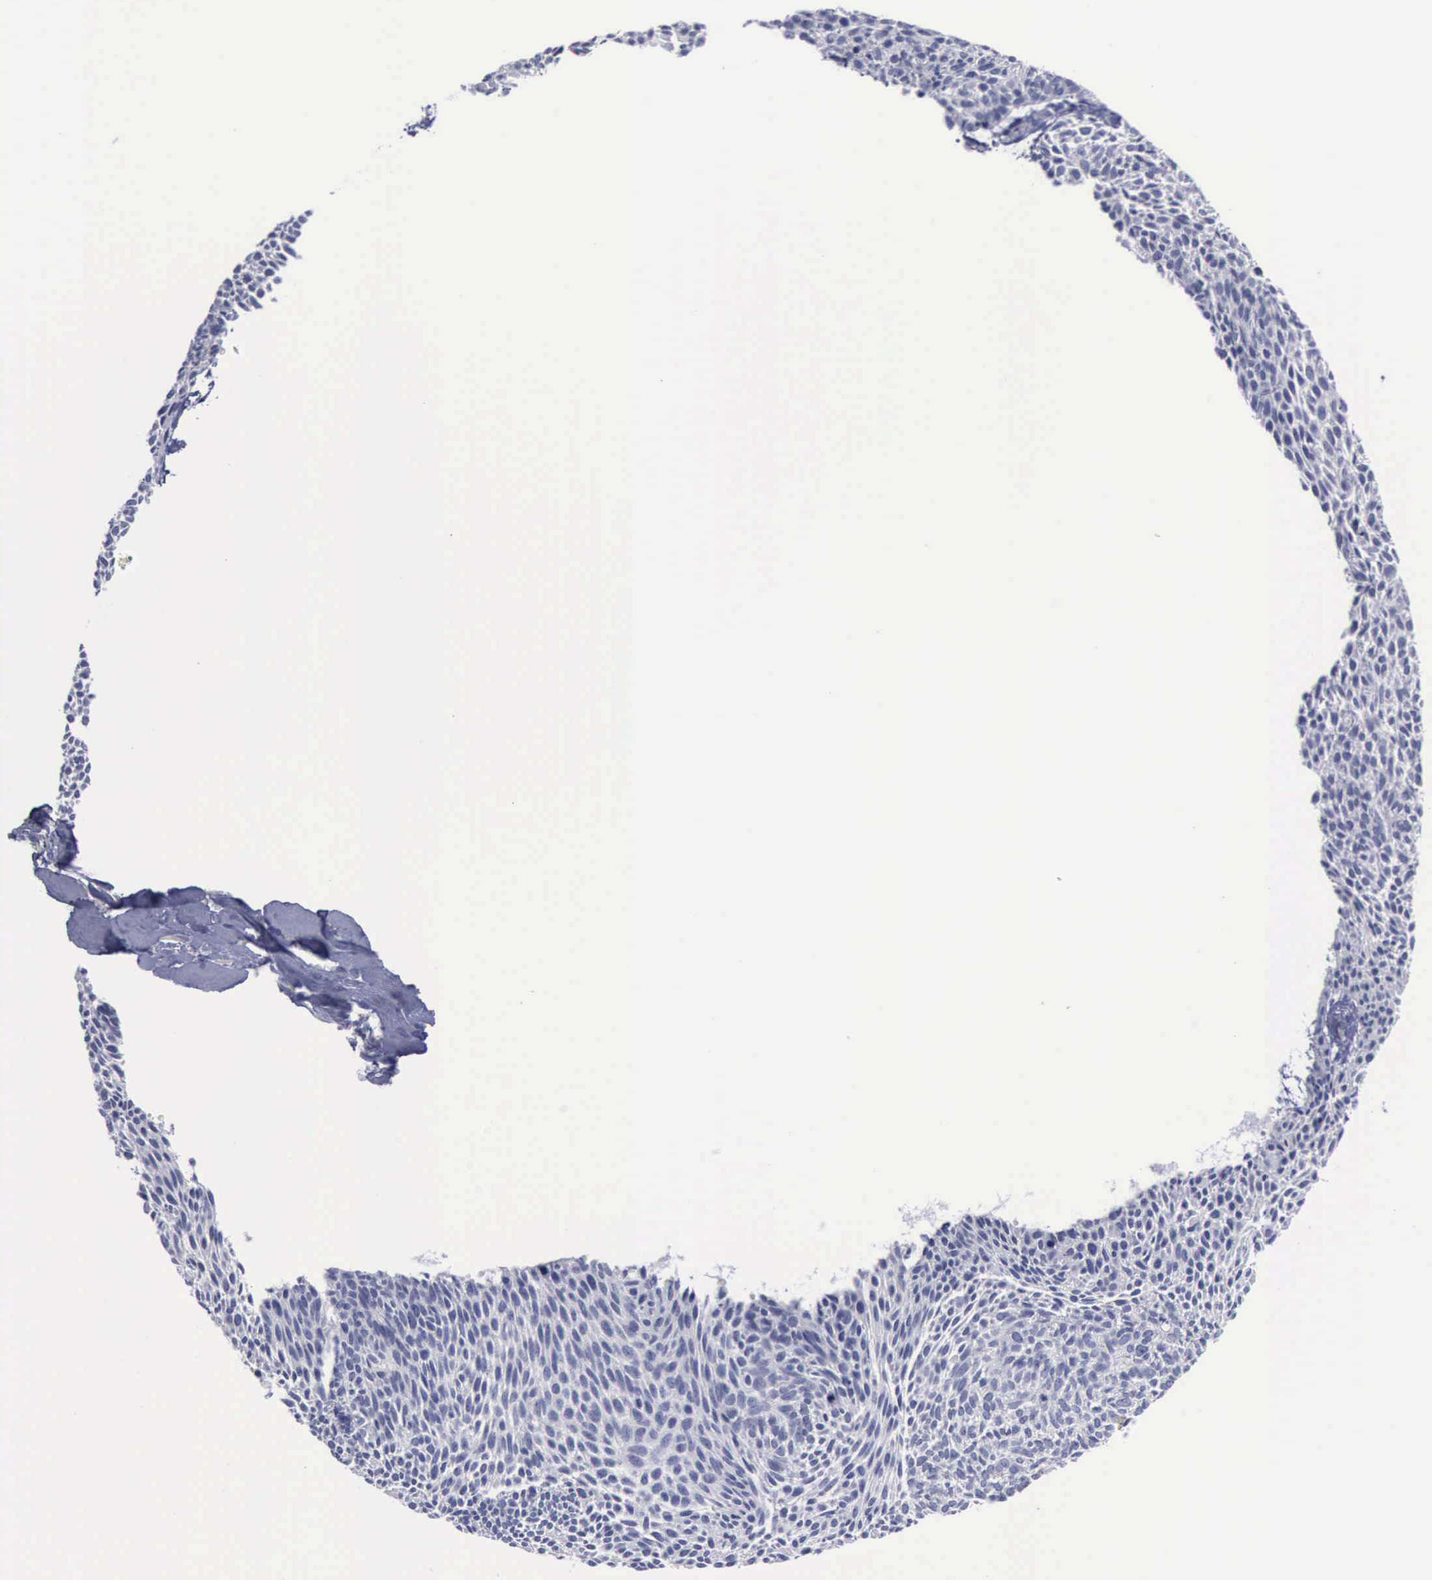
{"staining": {"intensity": "negative", "quantity": "none", "location": "none"}, "tissue": "skin cancer", "cell_type": "Tumor cells", "image_type": "cancer", "snomed": [{"axis": "morphology", "description": "Basal cell carcinoma"}, {"axis": "topography", "description": "Skin"}], "caption": "Protein analysis of skin basal cell carcinoma demonstrates no significant staining in tumor cells. (DAB IHC with hematoxylin counter stain).", "gene": "SATB2", "patient": {"sex": "male", "age": 84}}